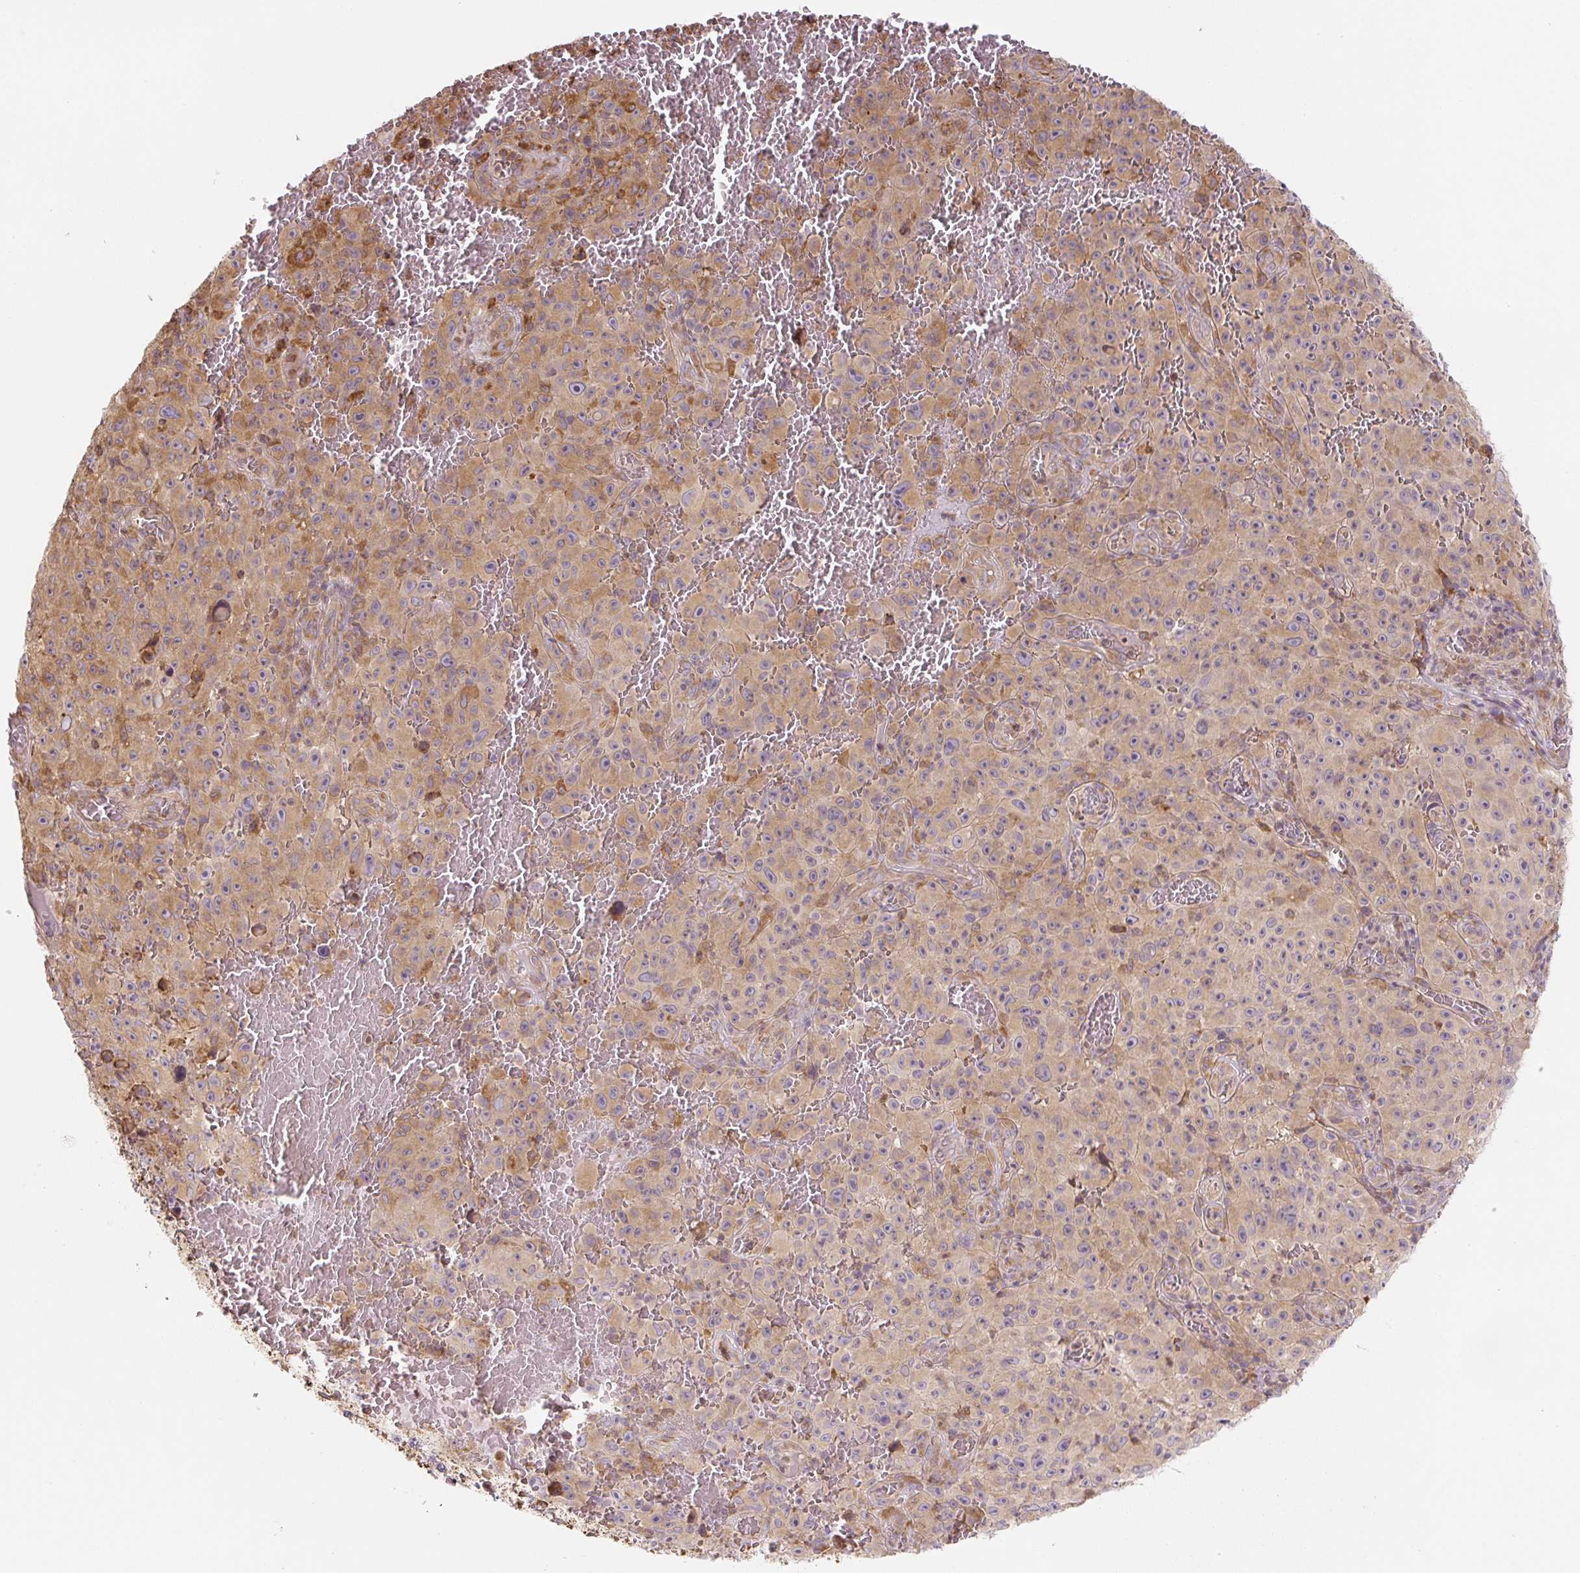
{"staining": {"intensity": "moderate", "quantity": ">75%", "location": "cytoplasmic/membranous"}, "tissue": "melanoma", "cell_type": "Tumor cells", "image_type": "cancer", "snomed": [{"axis": "morphology", "description": "Malignant melanoma, NOS"}, {"axis": "topography", "description": "Skin"}], "caption": "Human melanoma stained with a protein marker reveals moderate staining in tumor cells.", "gene": "RASA1", "patient": {"sex": "female", "age": 82}}